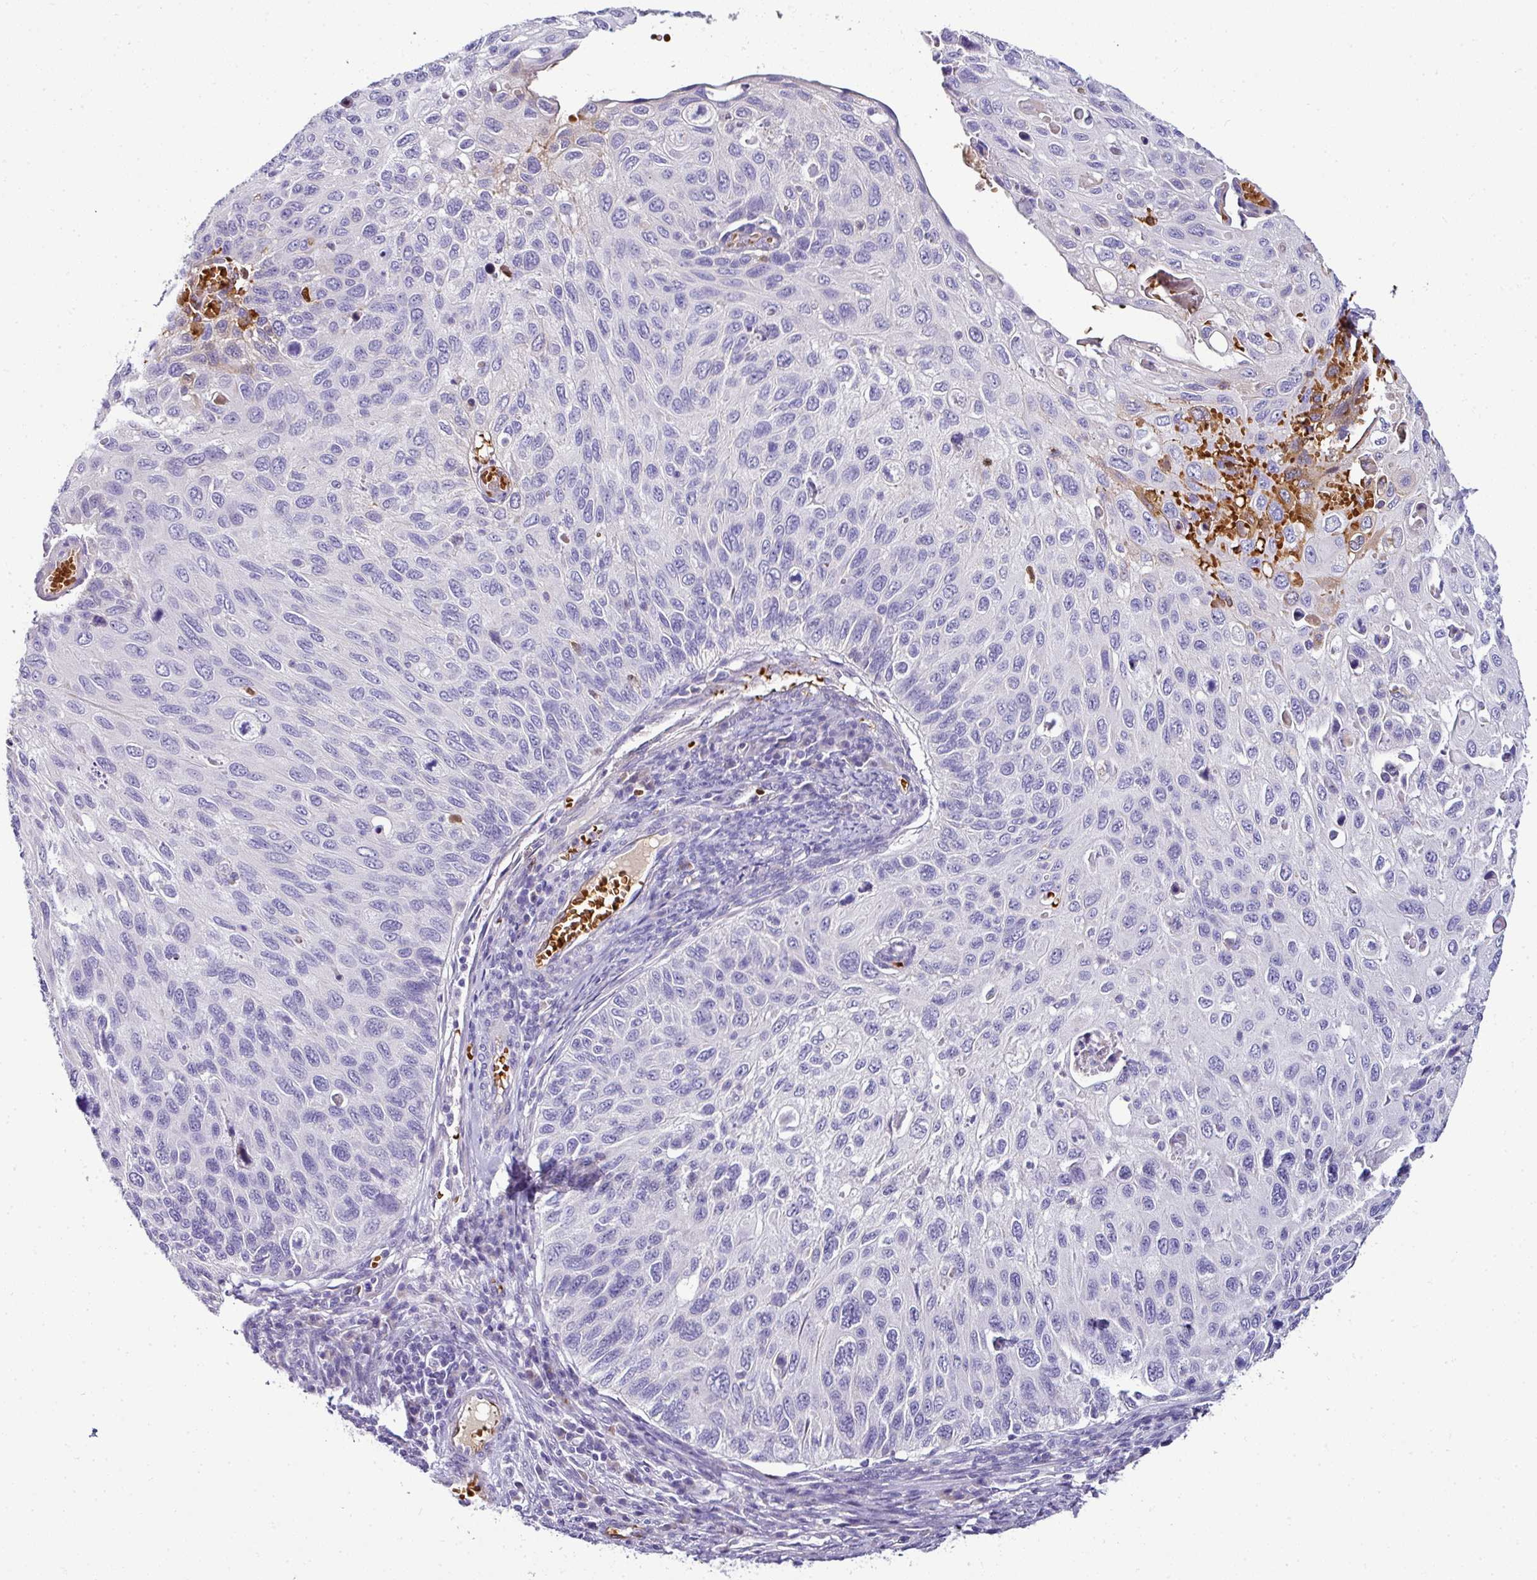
{"staining": {"intensity": "negative", "quantity": "none", "location": "none"}, "tissue": "cervical cancer", "cell_type": "Tumor cells", "image_type": "cancer", "snomed": [{"axis": "morphology", "description": "Squamous cell carcinoma, NOS"}, {"axis": "topography", "description": "Cervix"}], "caption": "An image of human cervical squamous cell carcinoma is negative for staining in tumor cells. (DAB immunohistochemistry, high magnification).", "gene": "NAPSA", "patient": {"sex": "female", "age": 70}}